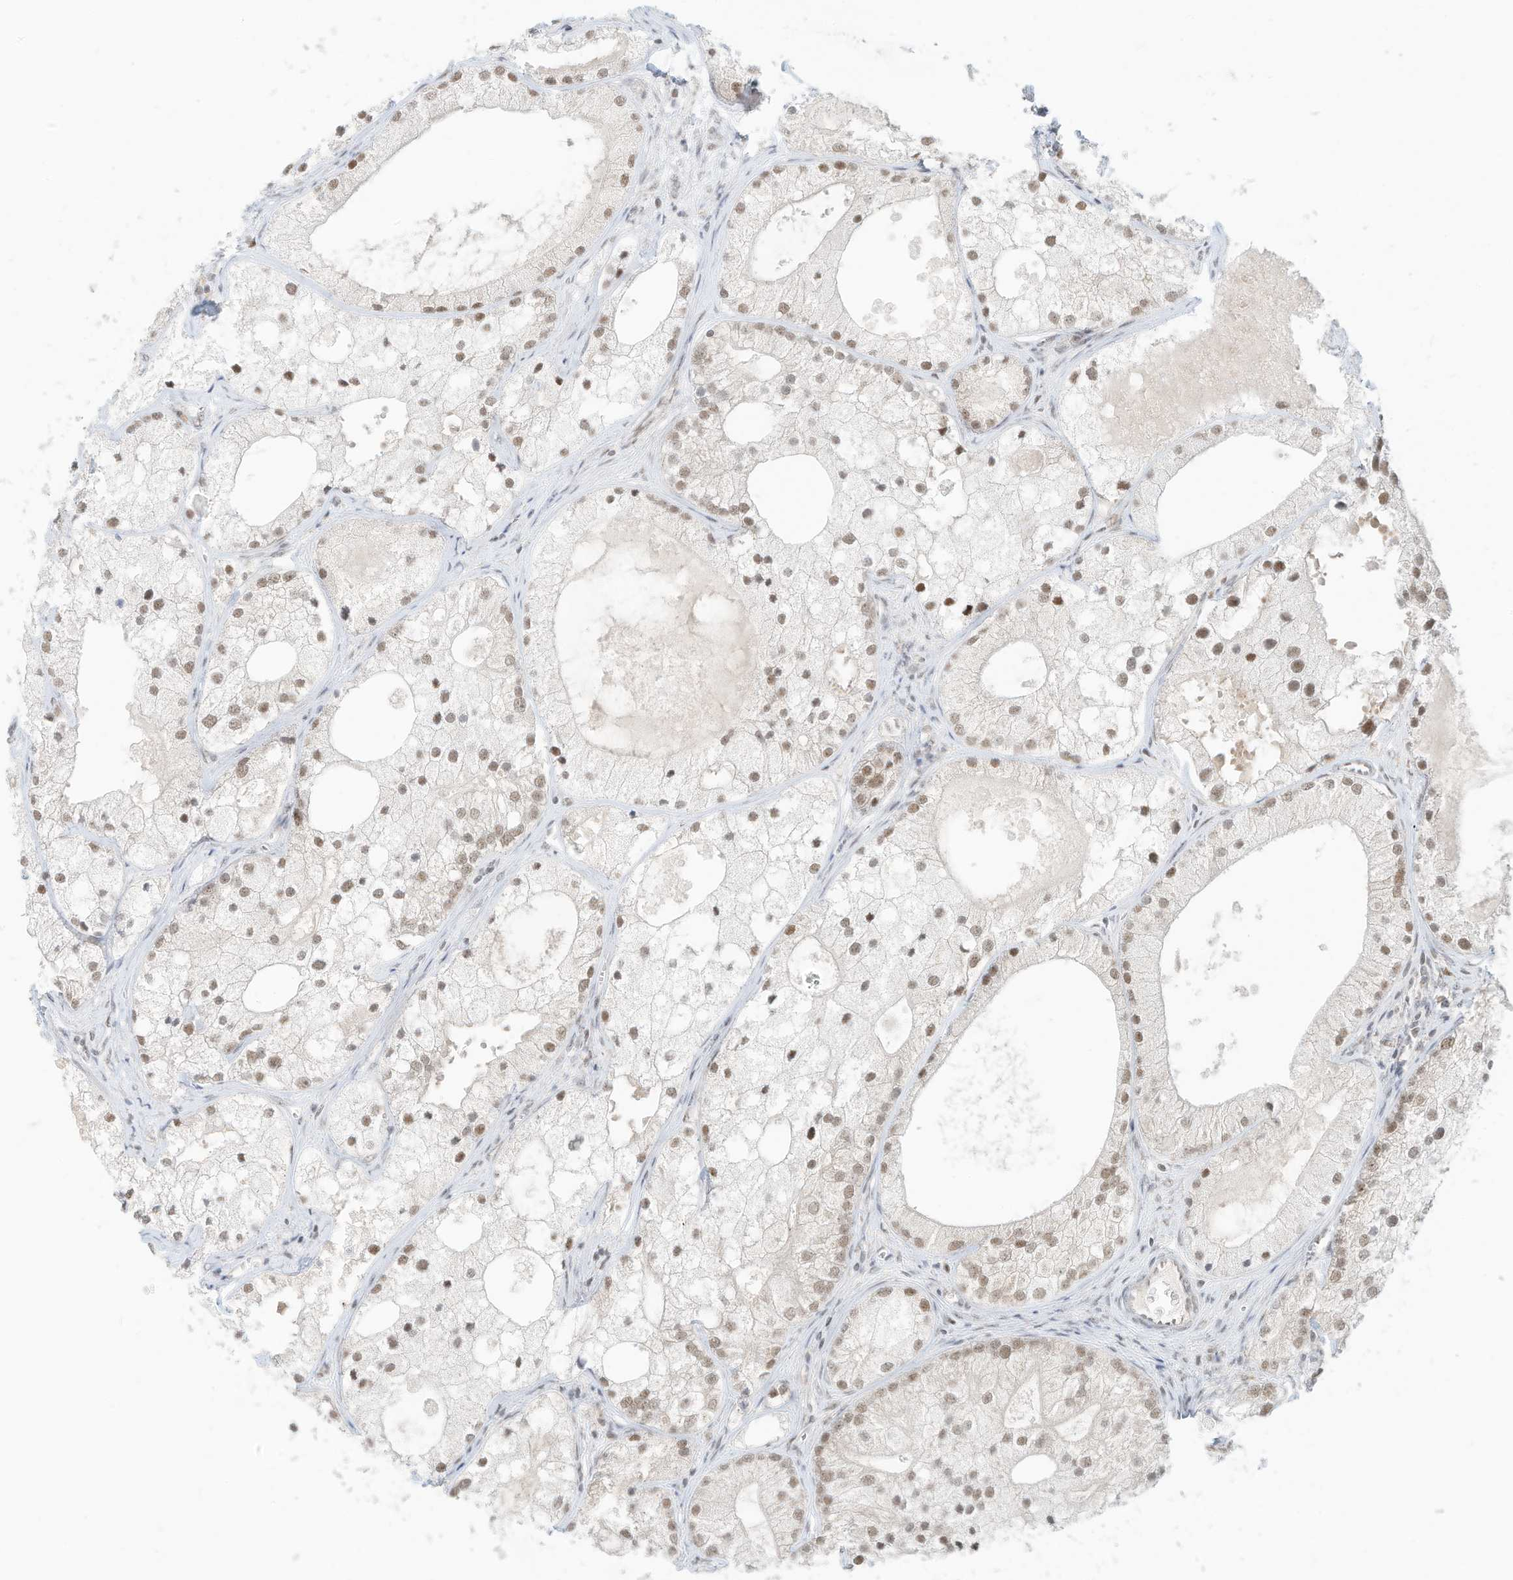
{"staining": {"intensity": "weak", "quantity": ">75%", "location": "nuclear"}, "tissue": "prostate cancer", "cell_type": "Tumor cells", "image_type": "cancer", "snomed": [{"axis": "morphology", "description": "Adenocarcinoma, Low grade"}, {"axis": "topography", "description": "Prostate"}], "caption": "This is a photomicrograph of immunohistochemistry (IHC) staining of prostate cancer (low-grade adenocarcinoma), which shows weak staining in the nuclear of tumor cells.", "gene": "OGT", "patient": {"sex": "male", "age": 69}}